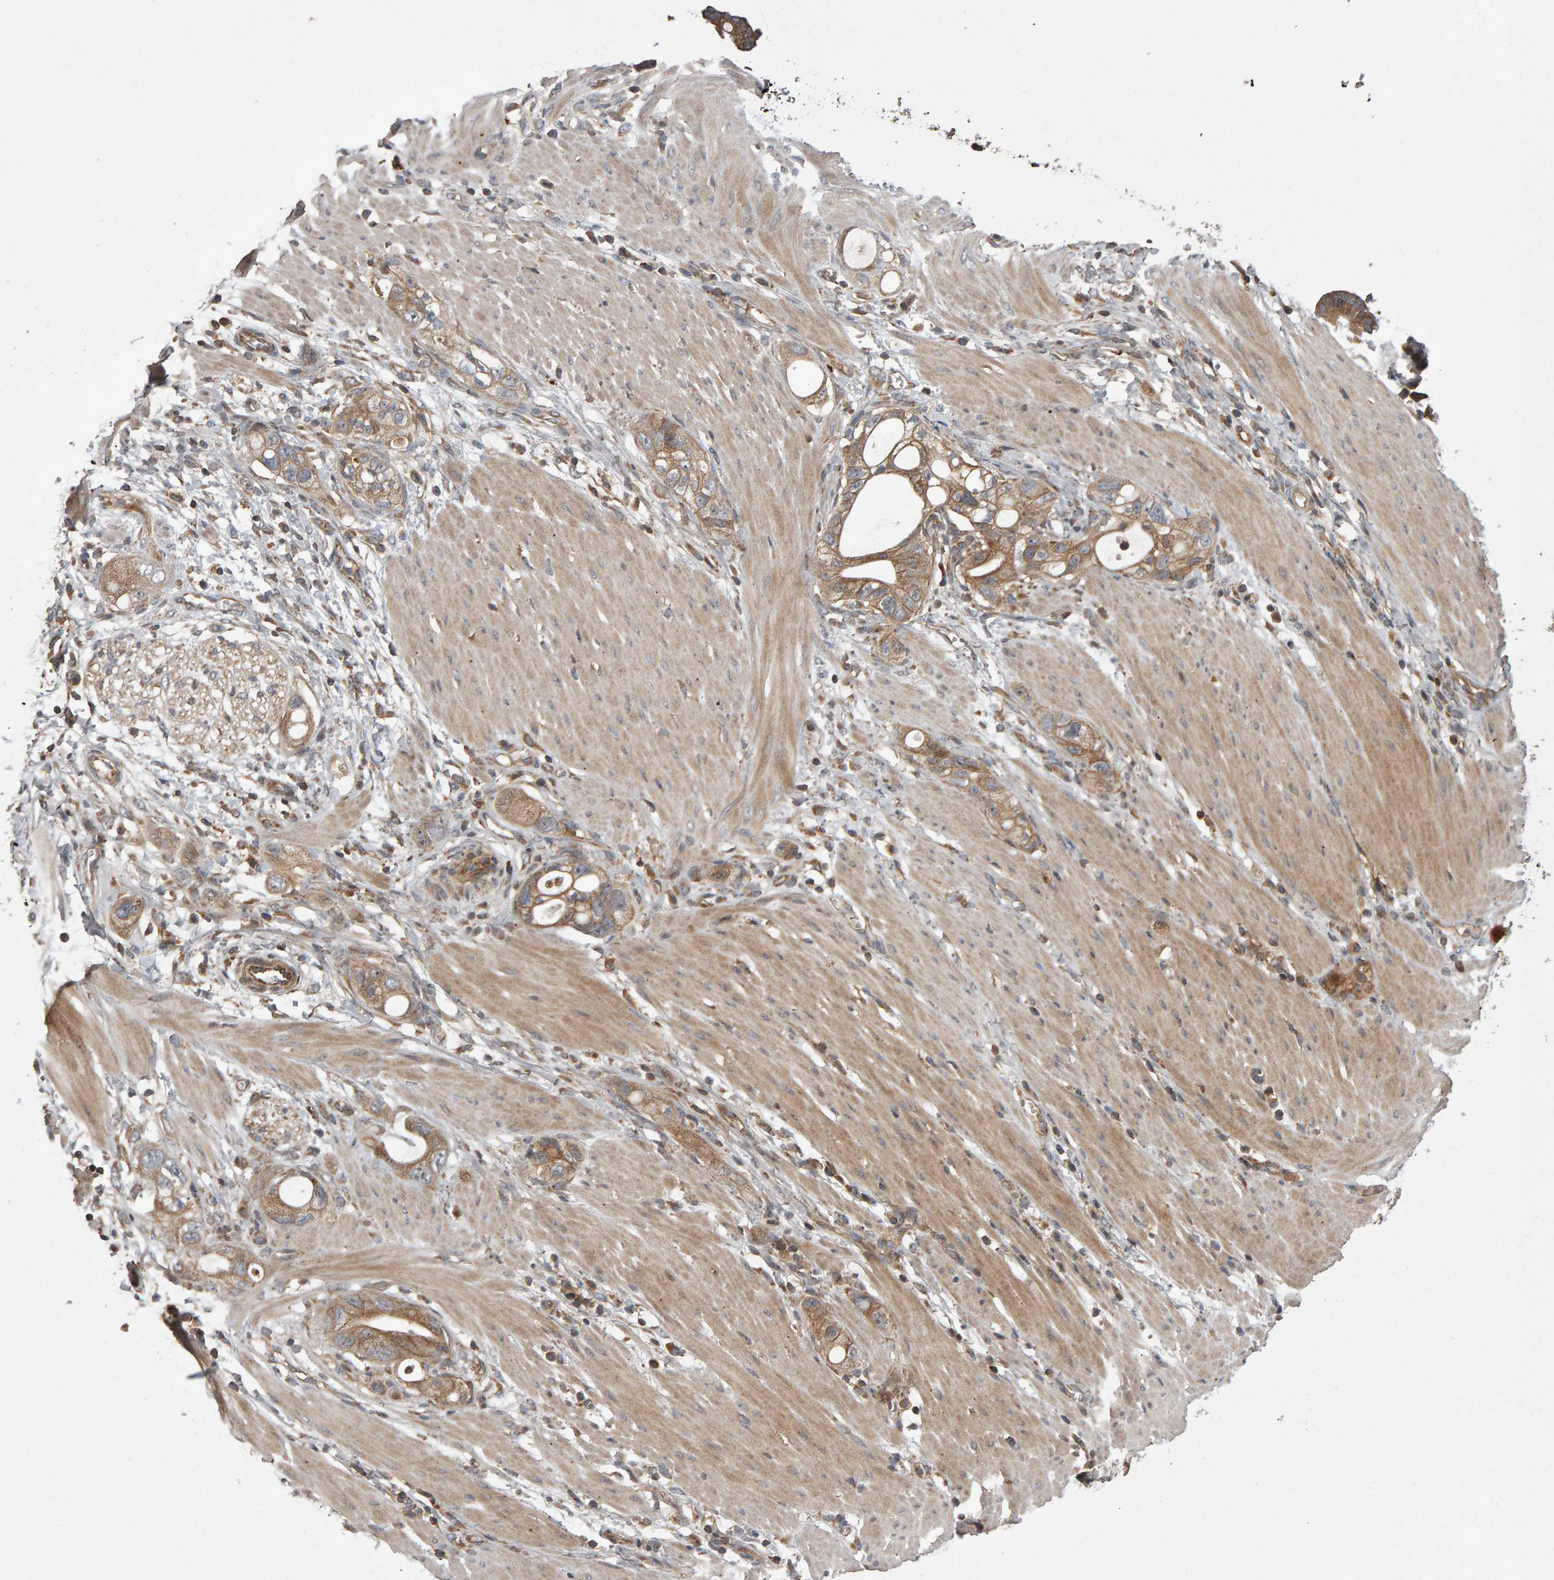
{"staining": {"intensity": "moderate", "quantity": ">75%", "location": "cytoplasmic/membranous"}, "tissue": "stomach cancer", "cell_type": "Tumor cells", "image_type": "cancer", "snomed": [{"axis": "morphology", "description": "Adenocarcinoma, NOS"}, {"axis": "topography", "description": "Stomach"}, {"axis": "topography", "description": "Stomach, lower"}], "caption": "Human adenocarcinoma (stomach) stained with a brown dye reveals moderate cytoplasmic/membranous positive positivity in about >75% of tumor cells.", "gene": "PGS1", "patient": {"sex": "female", "age": 48}}